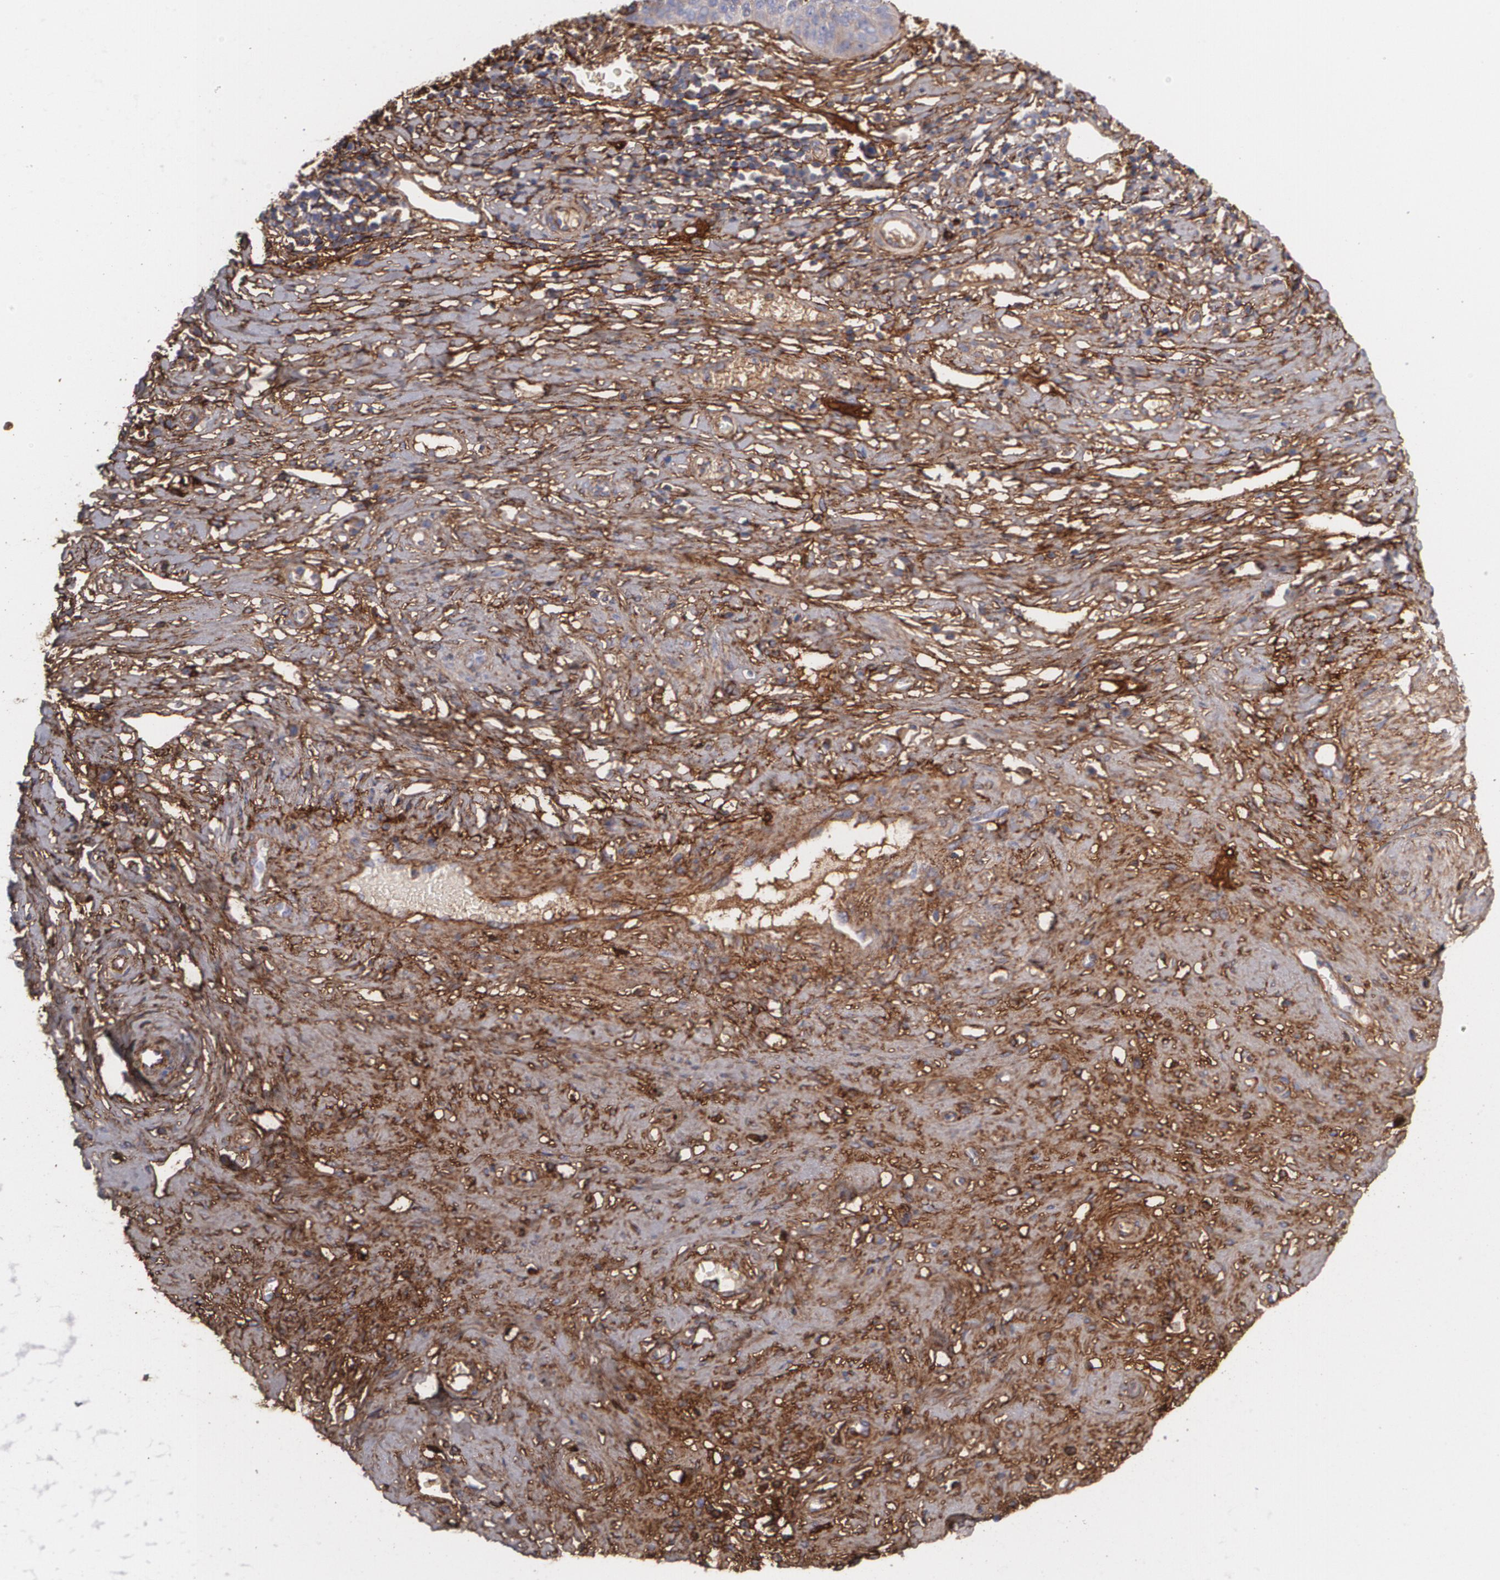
{"staining": {"intensity": "weak", "quantity": "25%-75%", "location": "cytoplasmic/membranous"}, "tissue": "cervical cancer", "cell_type": "Tumor cells", "image_type": "cancer", "snomed": [{"axis": "morphology", "description": "Normal tissue, NOS"}, {"axis": "morphology", "description": "Squamous cell carcinoma, NOS"}, {"axis": "topography", "description": "Cervix"}], "caption": "Immunohistochemical staining of human cervical cancer (squamous cell carcinoma) displays low levels of weak cytoplasmic/membranous positivity in about 25%-75% of tumor cells. (IHC, brightfield microscopy, high magnification).", "gene": "FBLN1", "patient": {"sex": "female", "age": 39}}